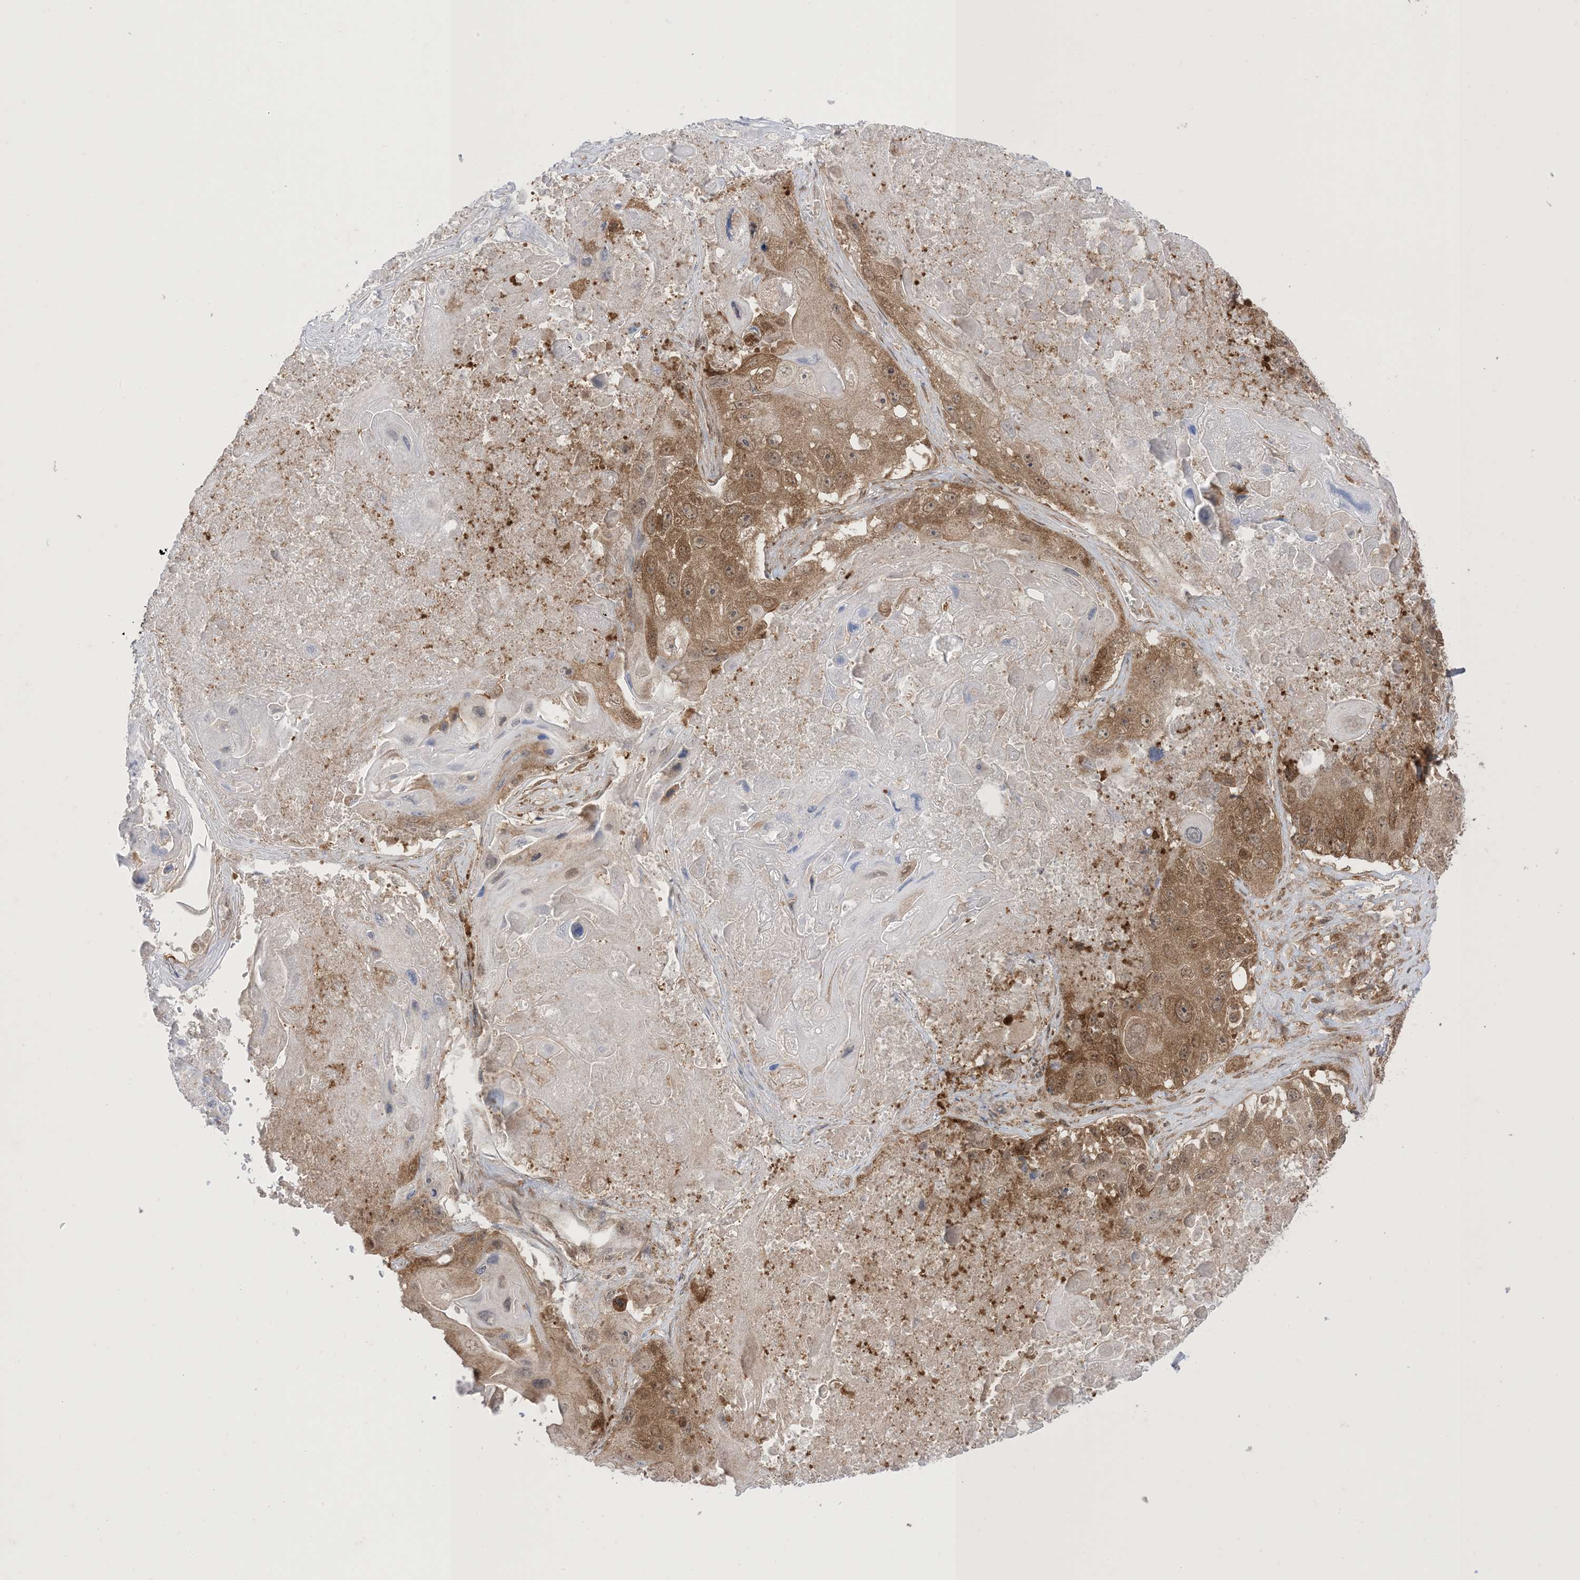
{"staining": {"intensity": "moderate", "quantity": ">75%", "location": "cytoplasmic/membranous"}, "tissue": "lung cancer", "cell_type": "Tumor cells", "image_type": "cancer", "snomed": [{"axis": "morphology", "description": "Squamous cell carcinoma, NOS"}, {"axis": "topography", "description": "Lung"}], "caption": "The image exhibits a brown stain indicating the presence of a protein in the cytoplasmic/membranous of tumor cells in lung cancer.", "gene": "PTPA", "patient": {"sex": "male", "age": 61}}